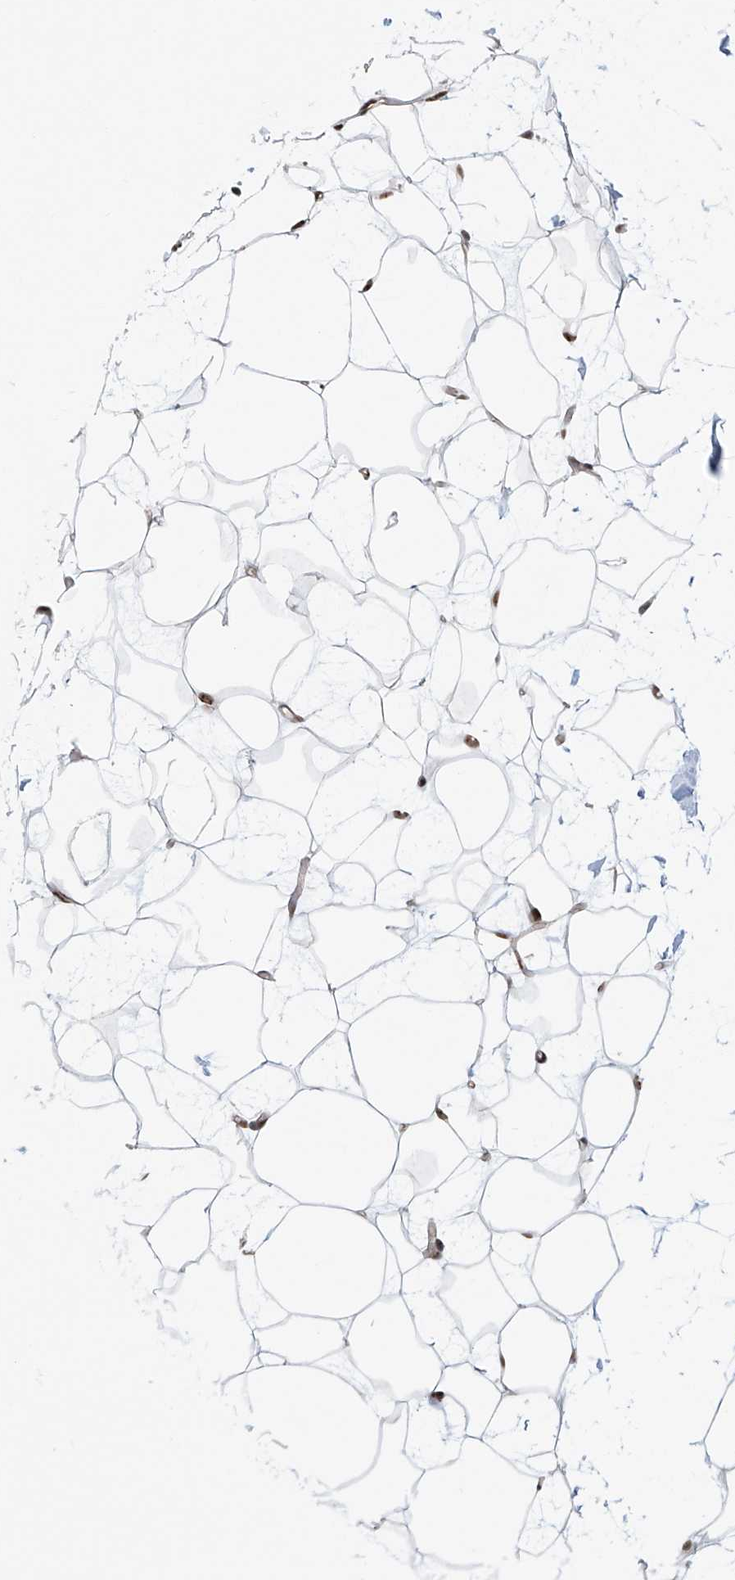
{"staining": {"intensity": "moderate", "quantity": ">75%", "location": "nuclear"}, "tissue": "adipose tissue", "cell_type": "Adipocytes", "image_type": "normal", "snomed": [{"axis": "morphology", "description": "Normal tissue, NOS"}, {"axis": "topography", "description": "Breast"}], "caption": "Immunohistochemical staining of unremarkable adipose tissue reveals >75% levels of moderate nuclear protein staining in approximately >75% of adipocytes. (IHC, brightfield microscopy, high magnification).", "gene": "PRUNE2", "patient": {"sex": "female", "age": 23}}